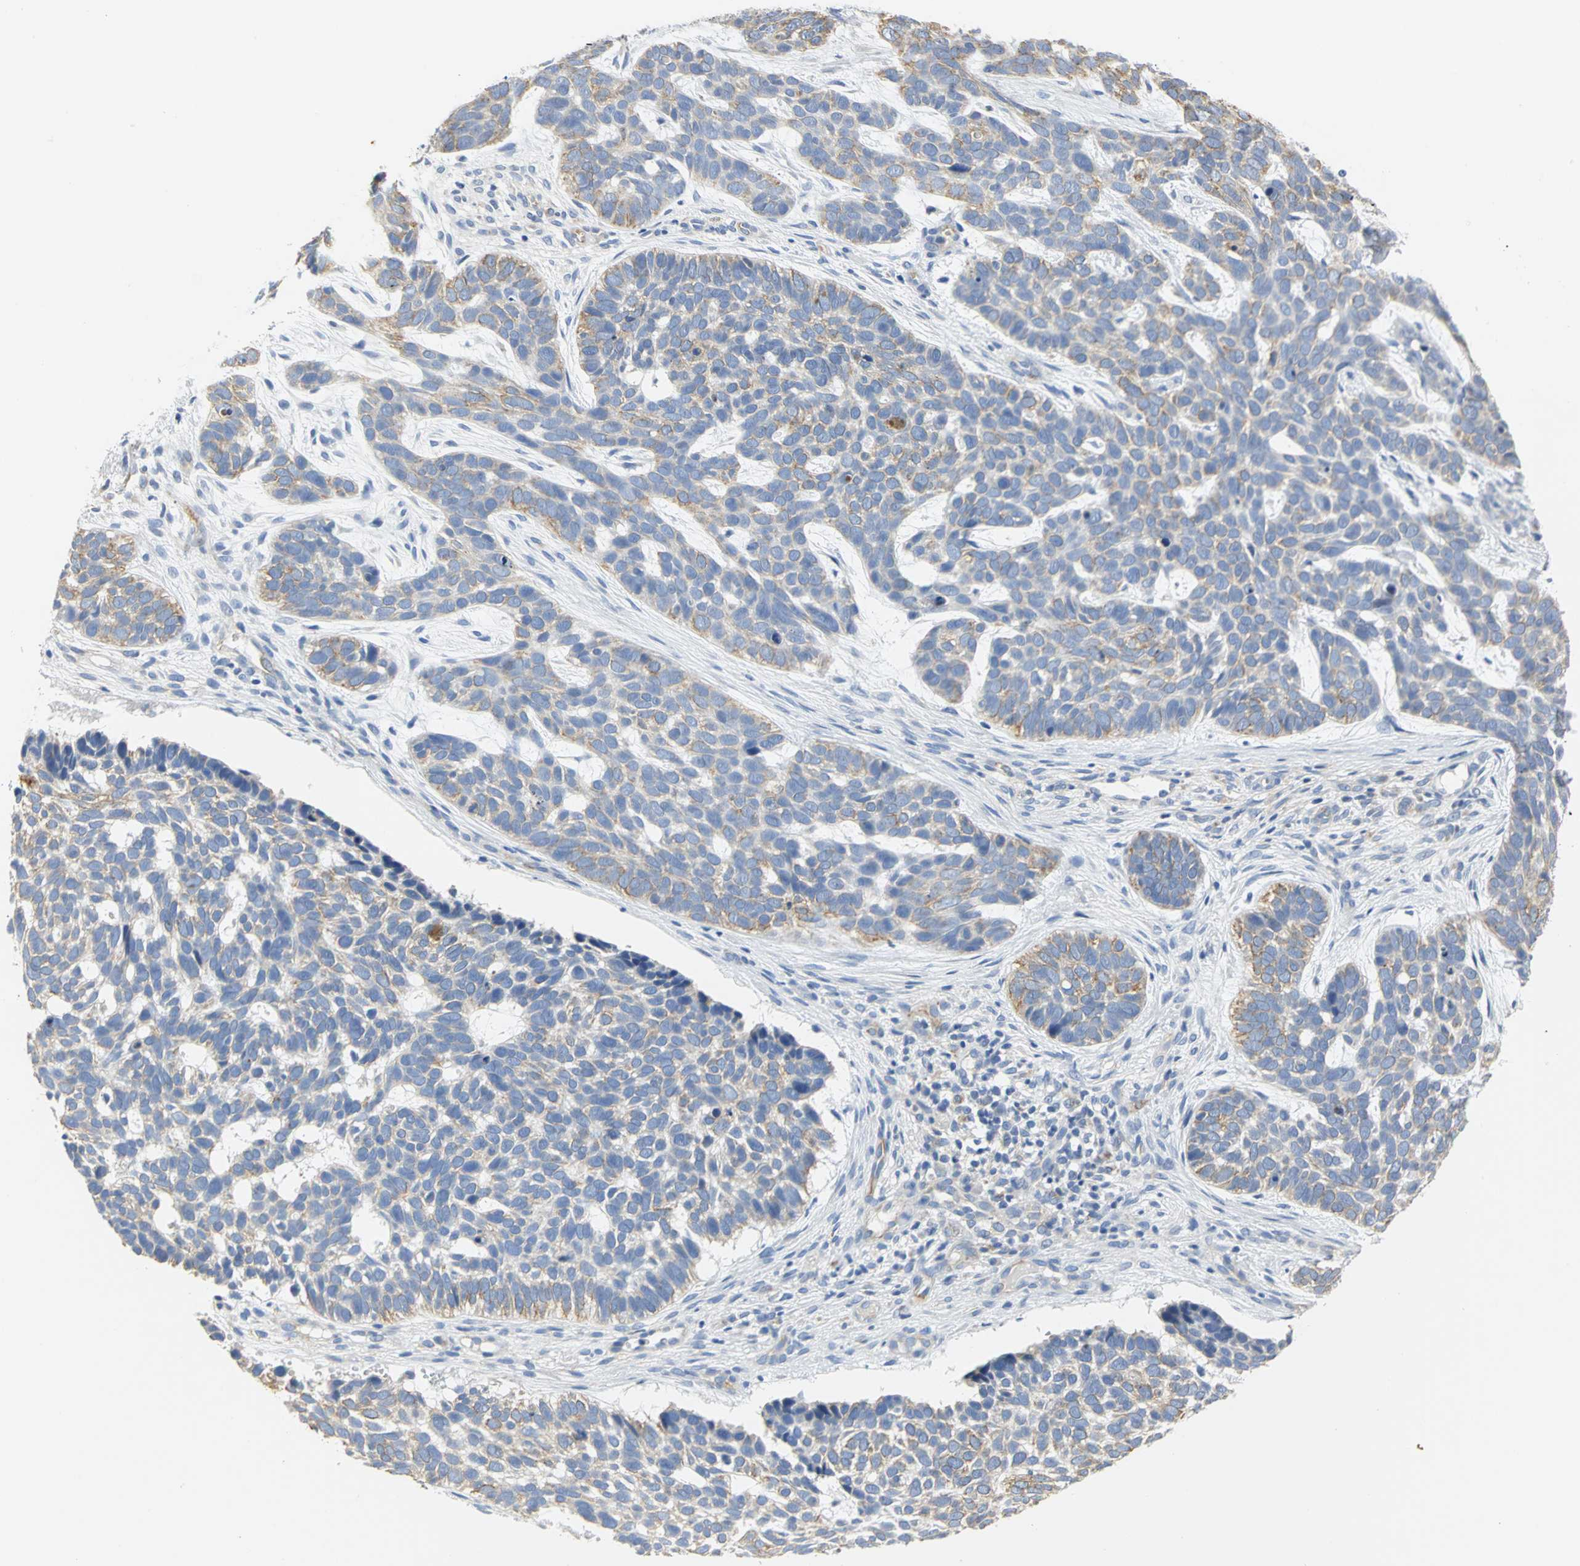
{"staining": {"intensity": "weak", "quantity": ">75%", "location": "cytoplasmic/membranous"}, "tissue": "skin cancer", "cell_type": "Tumor cells", "image_type": "cancer", "snomed": [{"axis": "morphology", "description": "Basal cell carcinoma"}, {"axis": "topography", "description": "Skin"}], "caption": "Immunohistochemical staining of skin basal cell carcinoma displays low levels of weak cytoplasmic/membranous staining in about >75% of tumor cells.", "gene": "GNRH2", "patient": {"sex": "male", "age": 87}}